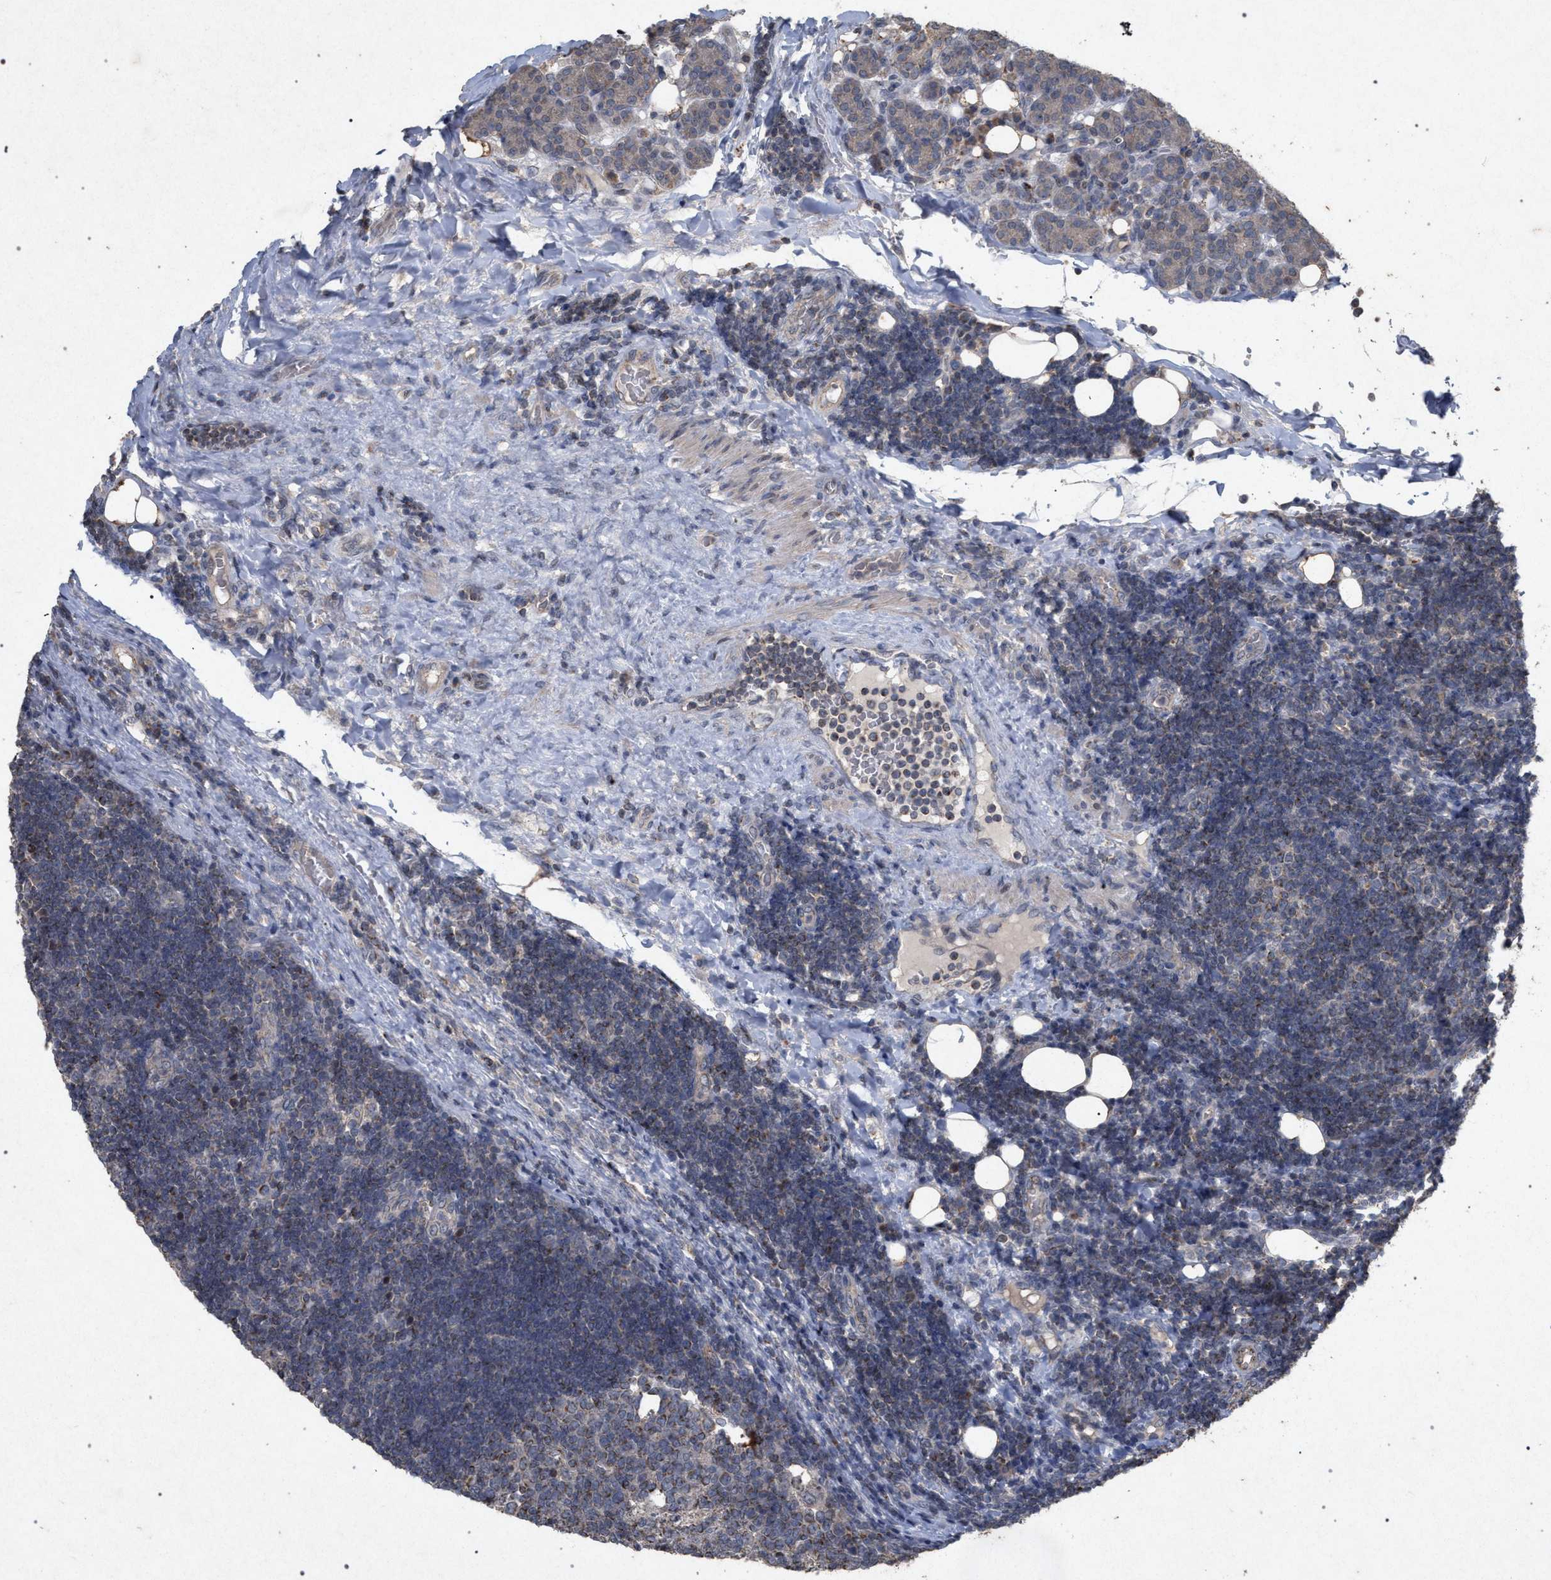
{"staining": {"intensity": "moderate", "quantity": "<25%", "location": "cytoplasmic/membranous"}, "tissue": "lymph node", "cell_type": "Germinal center cells", "image_type": "normal", "snomed": [{"axis": "morphology", "description": "Normal tissue, NOS"}, {"axis": "topography", "description": "Lymph node"}, {"axis": "topography", "description": "Salivary gland"}], "caption": "The micrograph exhibits staining of benign lymph node, revealing moderate cytoplasmic/membranous protein expression (brown color) within germinal center cells.", "gene": "PKD2L1", "patient": {"sex": "male", "age": 8}}